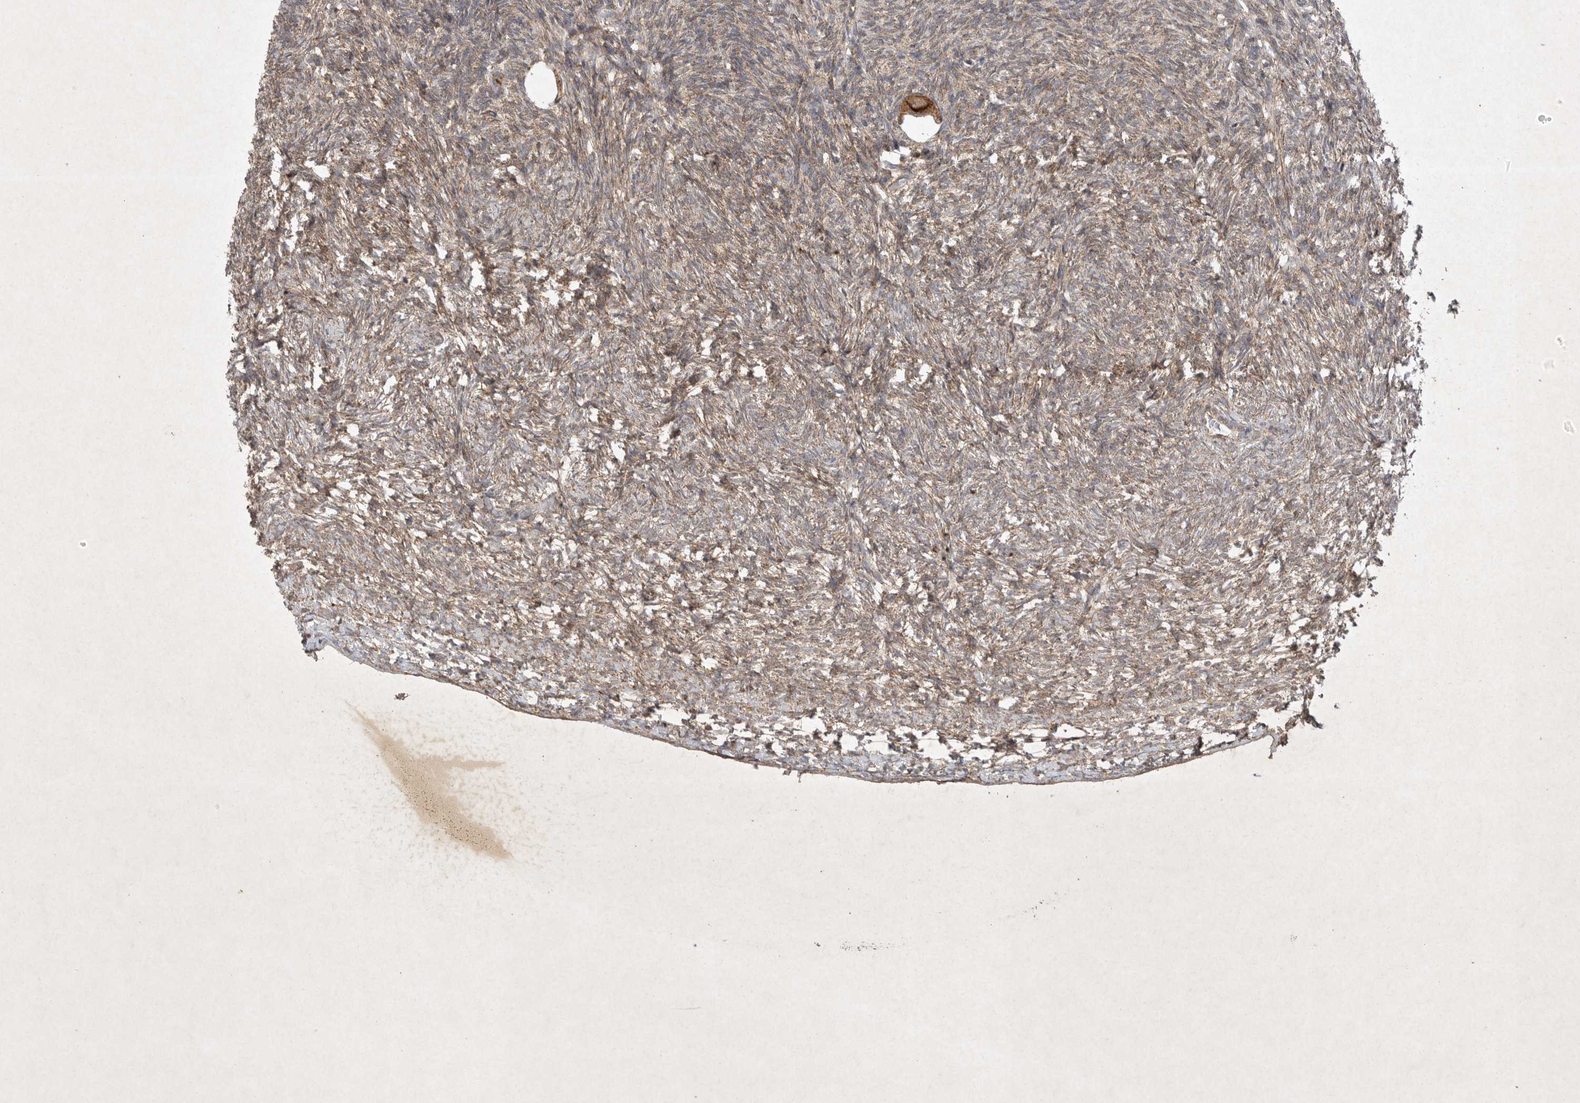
{"staining": {"intensity": "strong", "quantity": ">75%", "location": "cytoplasmic/membranous"}, "tissue": "ovary", "cell_type": "Follicle cells", "image_type": "normal", "snomed": [{"axis": "morphology", "description": "Normal tissue, NOS"}, {"axis": "topography", "description": "Ovary"}], "caption": "Immunohistochemical staining of unremarkable ovary exhibits high levels of strong cytoplasmic/membranous positivity in approximately >75% of follicle cells. (DAB = brown stain, brightfield microscopy at high magnification).", "gene": "DDR1", "patient": {"sex": "female", "age": 34}}